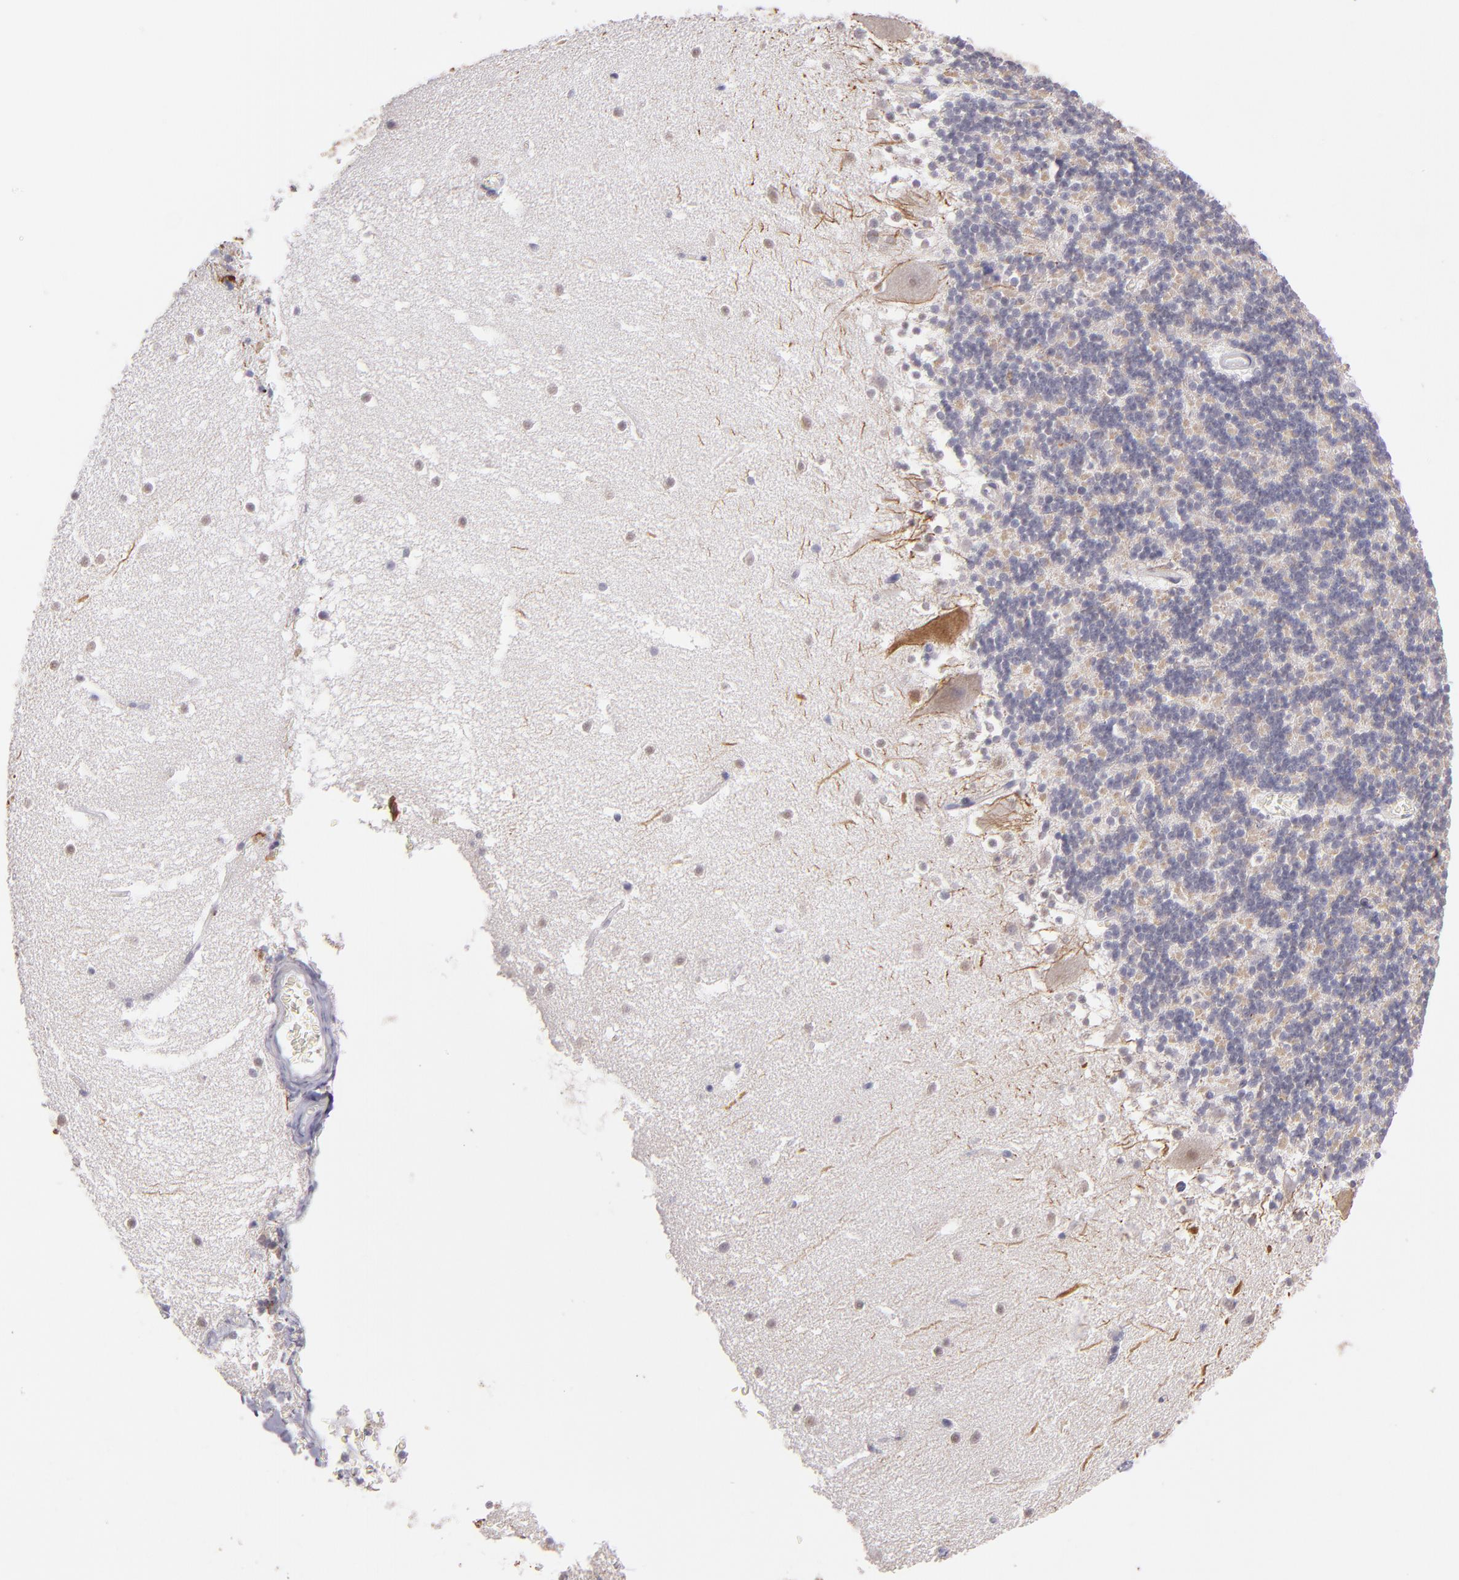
{"staining": {"intensity": "negative", "quantity": "none", "location": "none"}, "tissue": "cerebellum", "cell_type": "Cells in granular layer", "image_type": "normal", "snomed": [{"axis": "morphology", "description": "Normal tissue, NOS"}, {"axis": "topography", "description": "Cerebellum"}], "caption": "Immunohistochemistry of normal human cerebellum demonstrates no staining in cells in granular layer. (IHC, brightfield microscopy, high magnification).", "gene": "TRAF3", "patient": {"sex": "male", "age": 45}}